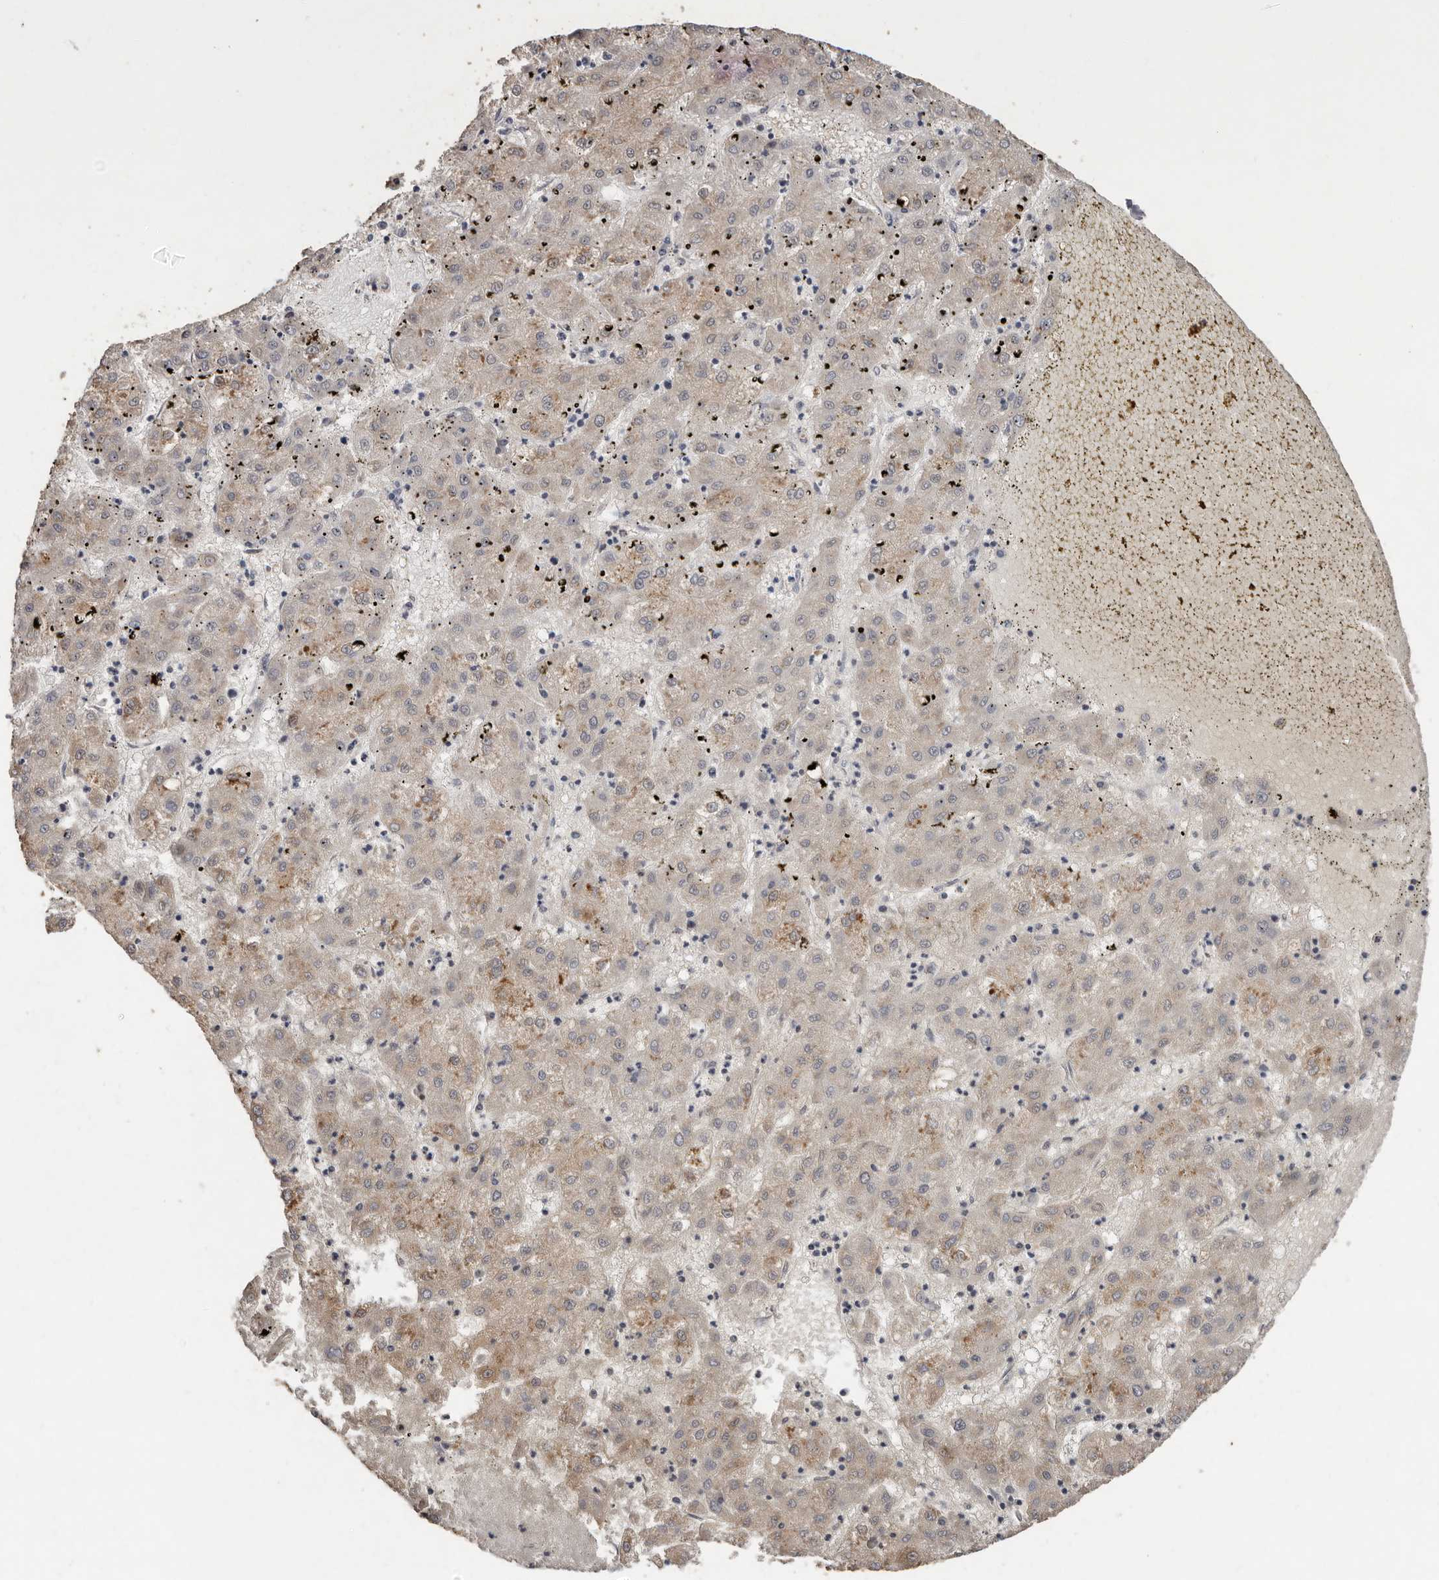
{"staining": {"intensity": "weak", "quantity": "25%-75%", "location": "cytoplasmic/membranous"}, "tissue": "liver cancer", "cell_type": "Tumor cells", "image_type": "cancer", "snomed": [{"axis": "morphology", "description": "Carcinoma, Hepatocellular, NOS"}, {"axis": "topography", "description": "Liver"}], "caption": "DAB immunohistochemical staining of hepatocellular carcinoma (liver) displays weak cytoplasmic/membranous protein staining in about 25%-75% of tumor cells.", "gene": "SULT1E1", "patient": {"sex": "male", "age": 72}}